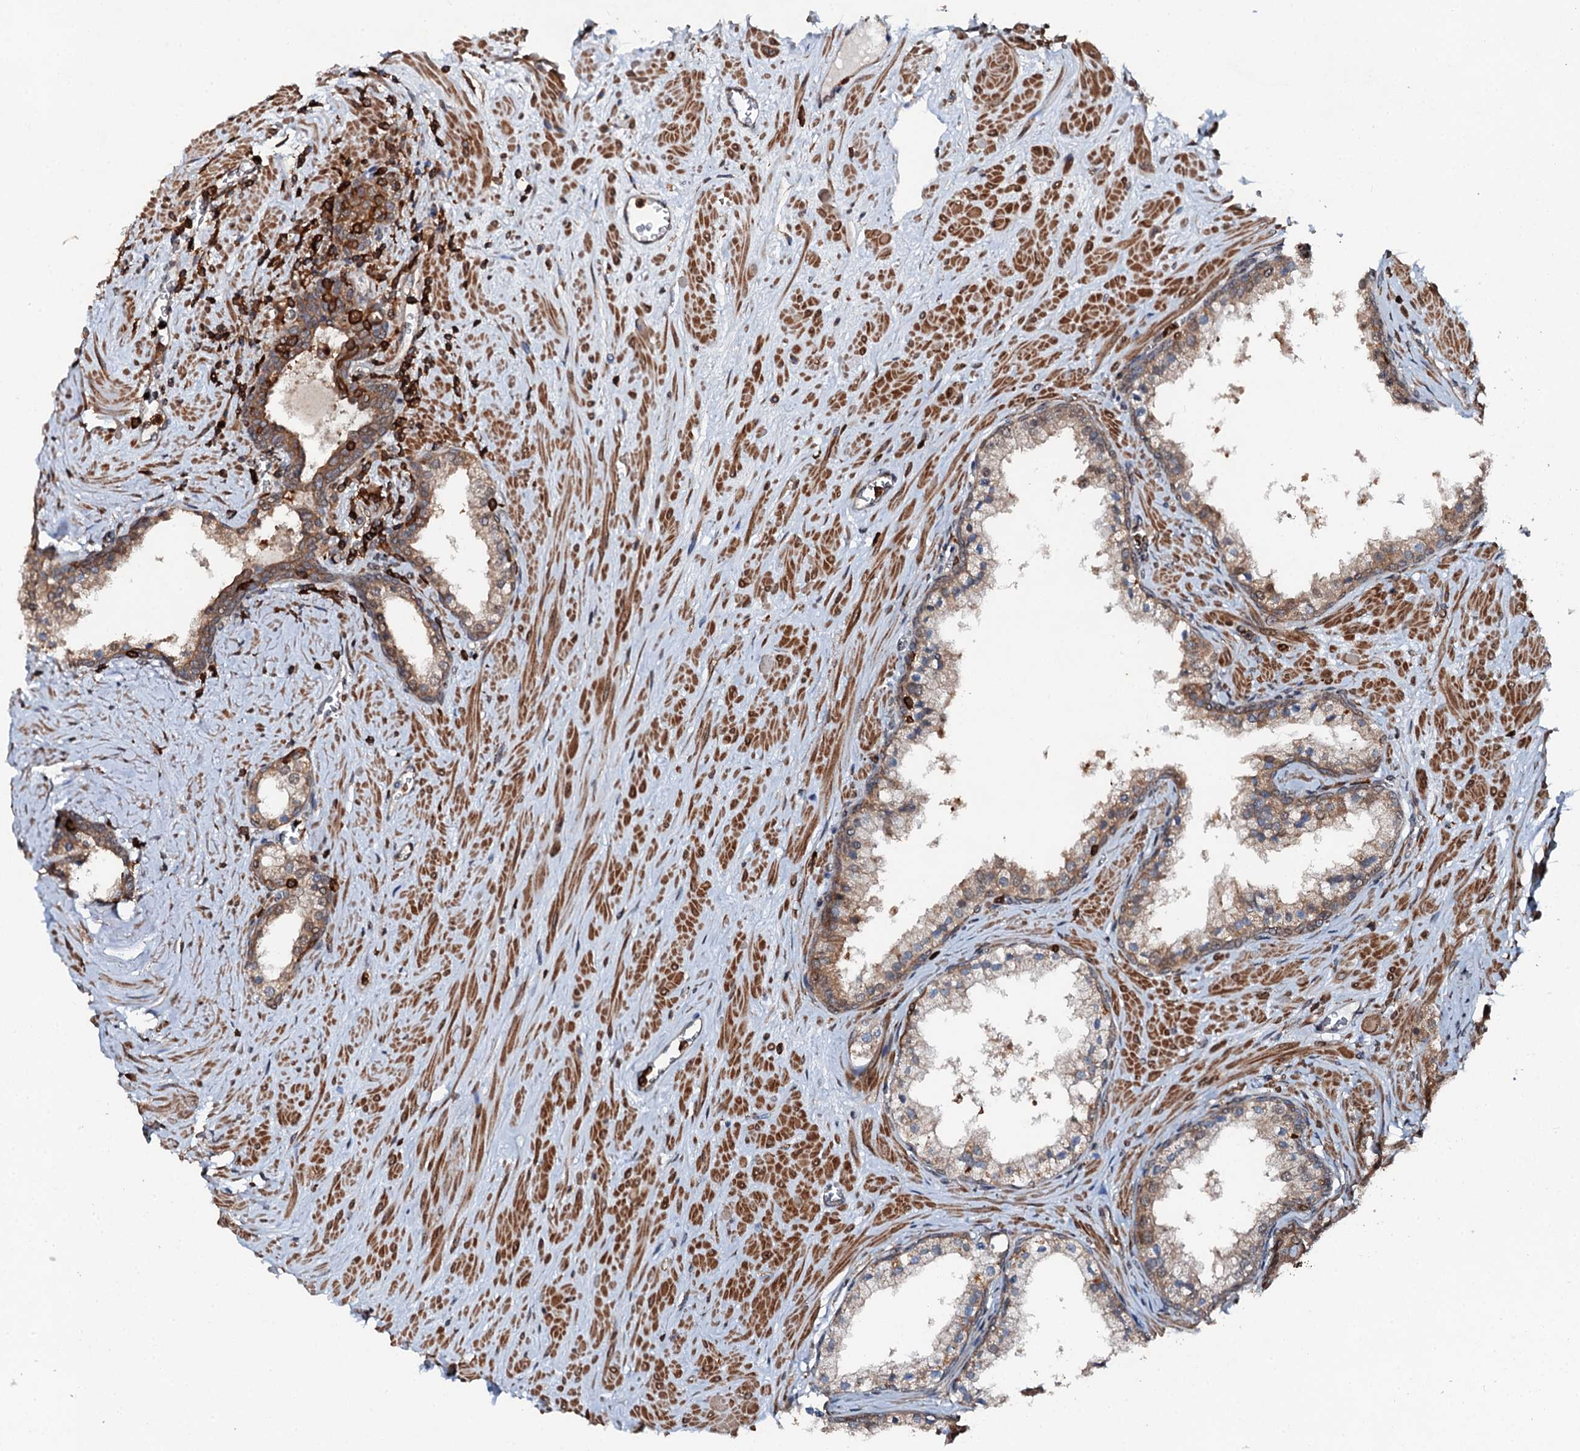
{"staining": {"intensity": "moderate", "quantity": ">75%", "location": "cytoplasmic/membranous"}, "tissue": "prostate cancer", "cell_type": "Tumor cells", "image_type": "cancer", "snomed": [{"axis": "morphology", "description": "Adenocarcinoma, High grade"}, {"axis": "topography", "description": "Prostate"}], "caption": "A brown stain labels moderate cytoplasmic/membranous positivity of a protein in prostate adenocarcinoma (high-grade) tumor cells.", "gene": "EDC4", "patient": {"sex": "male", "age": 64}}